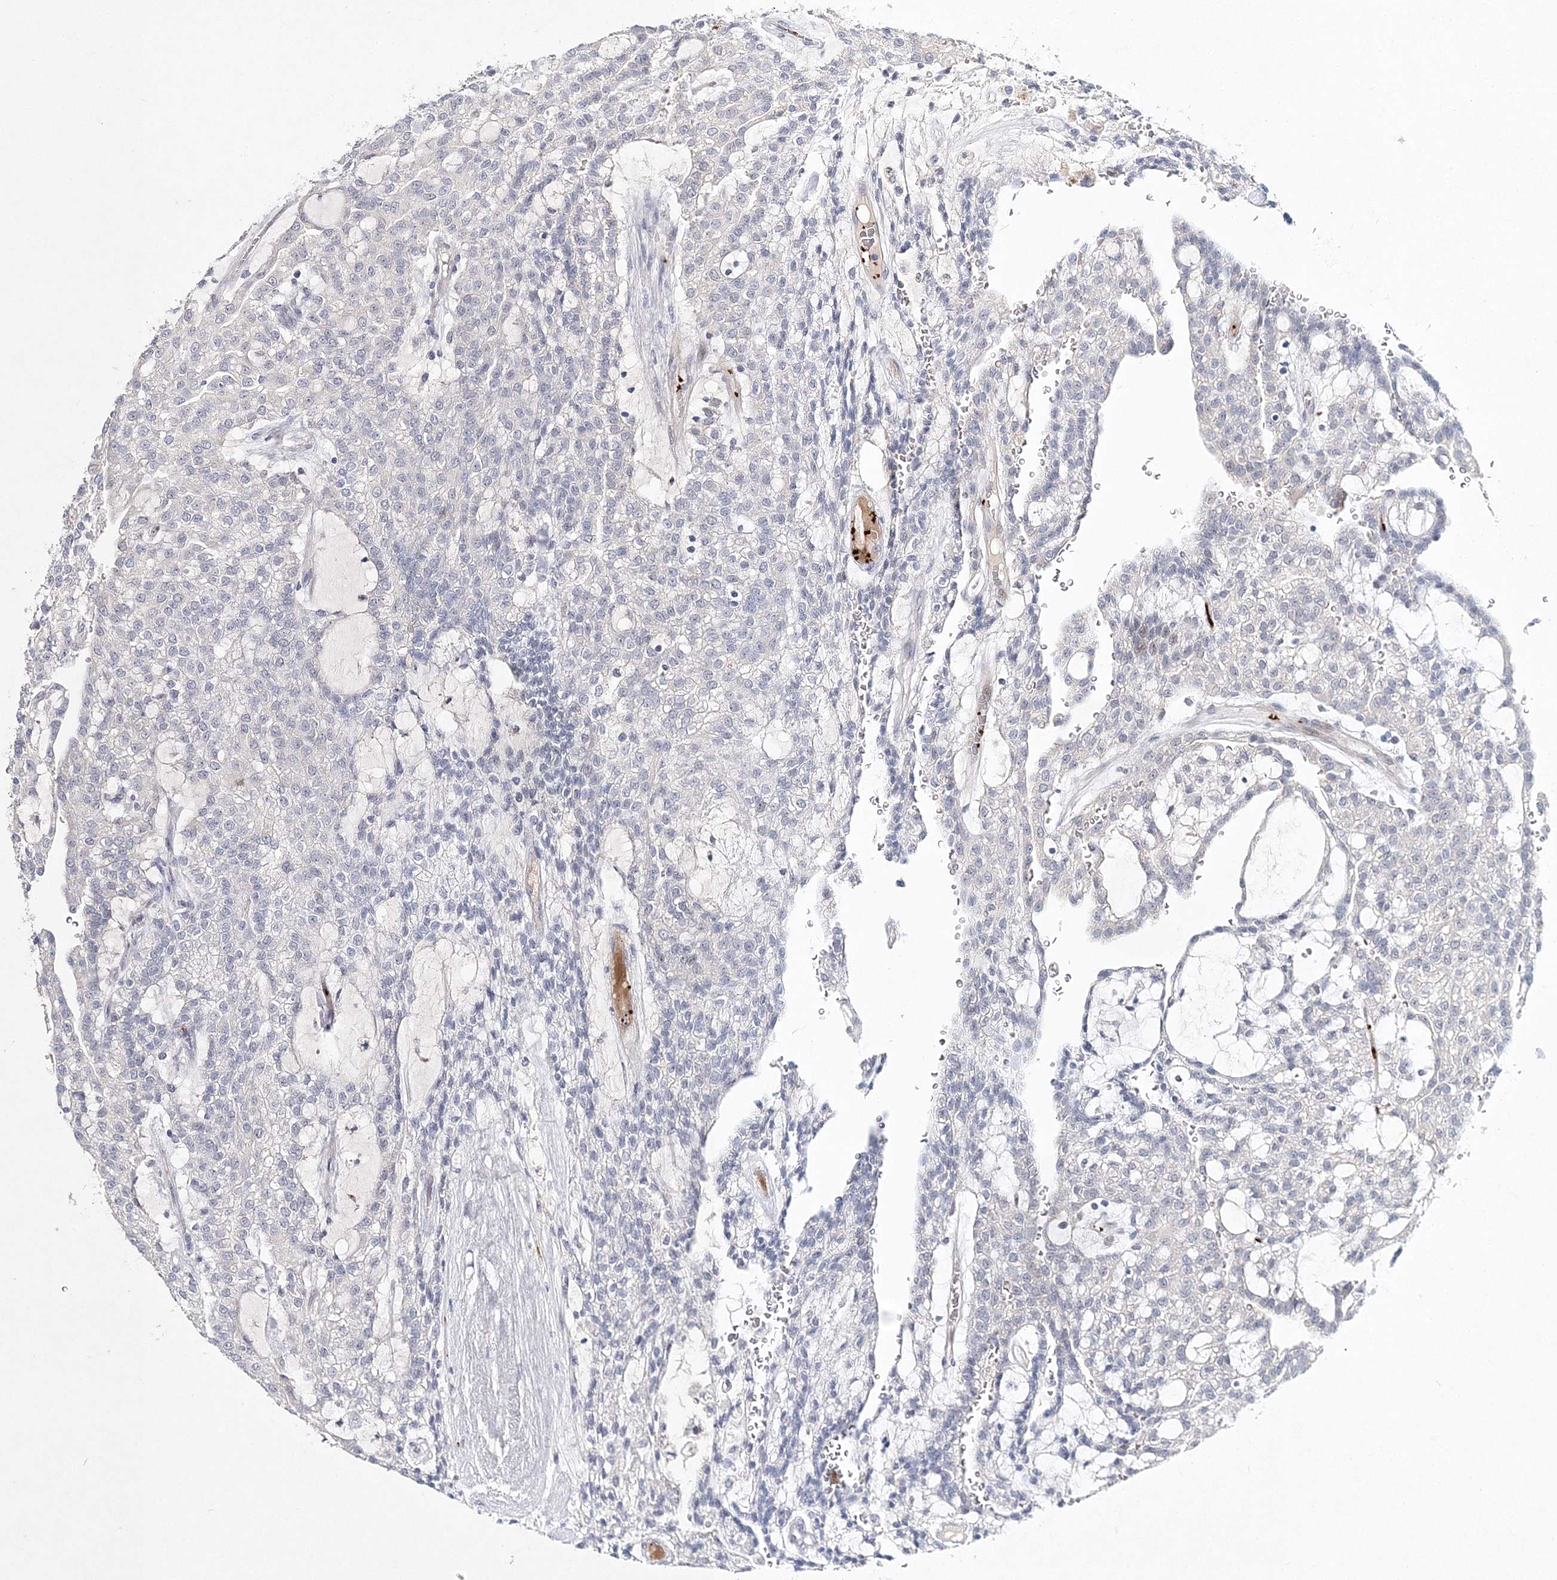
{"staining": {"intensity": "negative", "quantity": "none", "location": "none"}, "tissue": "renal cancer", "cell_type": "Tumor cells", "image_type": "cancer", "snomed": [{"axis": "morphology", "description": "Adenocarcinoma, NOS"}, {"axis": "topography", "description": "Kidney"}], "caption": "DAB (3,3'-diaminobenzidine) immunohistochemical staining of renal cancer shows no significant expression in tumor cells.", "gene": "MYOZ2", "patient": {"sex": "male", "age": 63}}